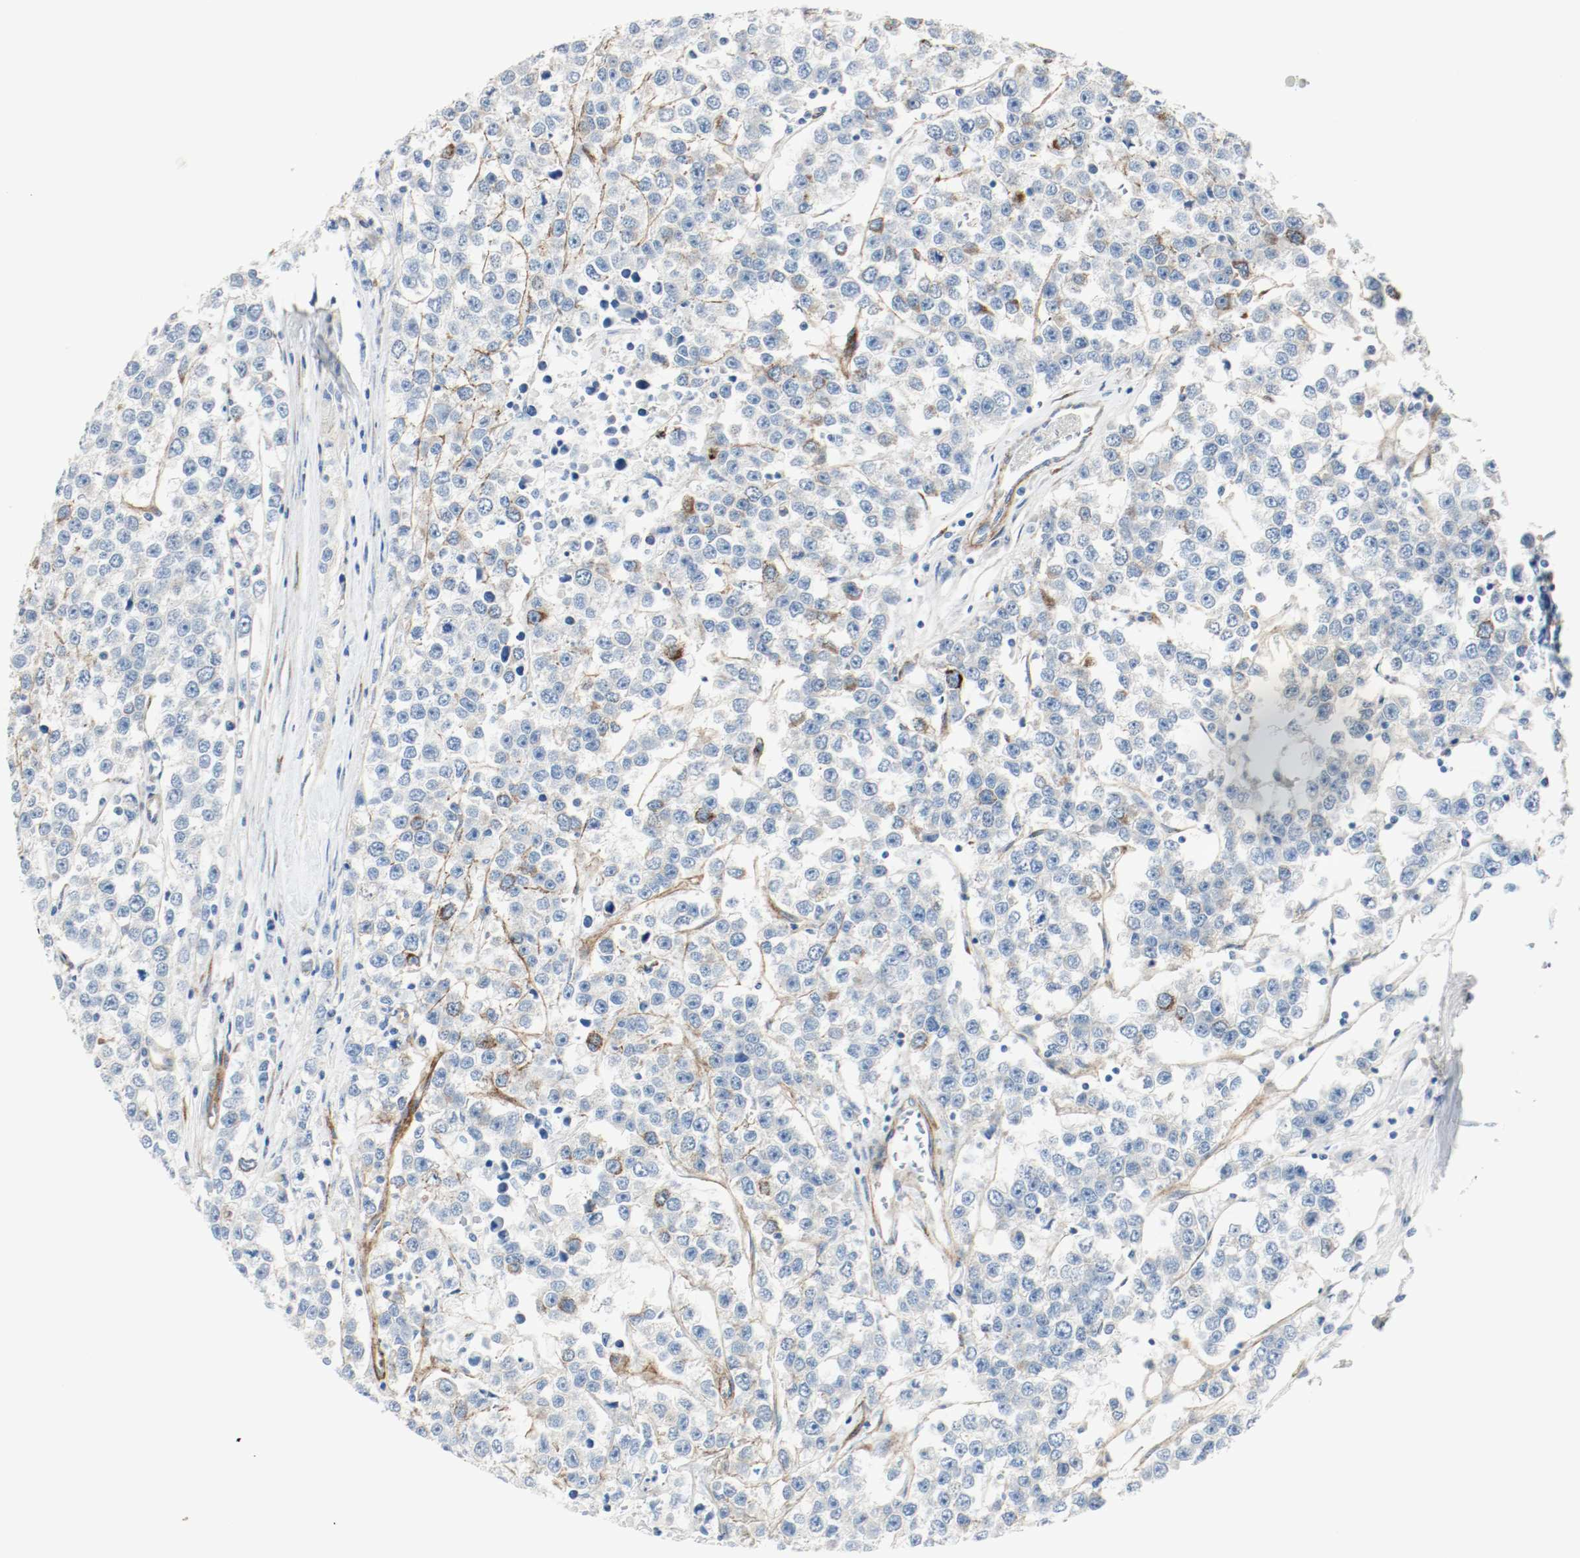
{"staining": {"intensity": "negative", "quantity": "none", "location": "none"}, "tissue": "testis cancer", "cell_type": "Tumor cells", "image_type": "cancer", "snomed": [{"axis": "morphology", "description": "Seminoma, NOS"}, {"axis": "morphology", "description": "Carcinoma, Embryonal, NOS"}, {"axis": "topography", "description": "Testis"}], "caption": "The photomicrograph shows no staining of tumor cells in testis cancer.", "gene": "LAMB1", "patient": {"sex": "male", "age": 52}}